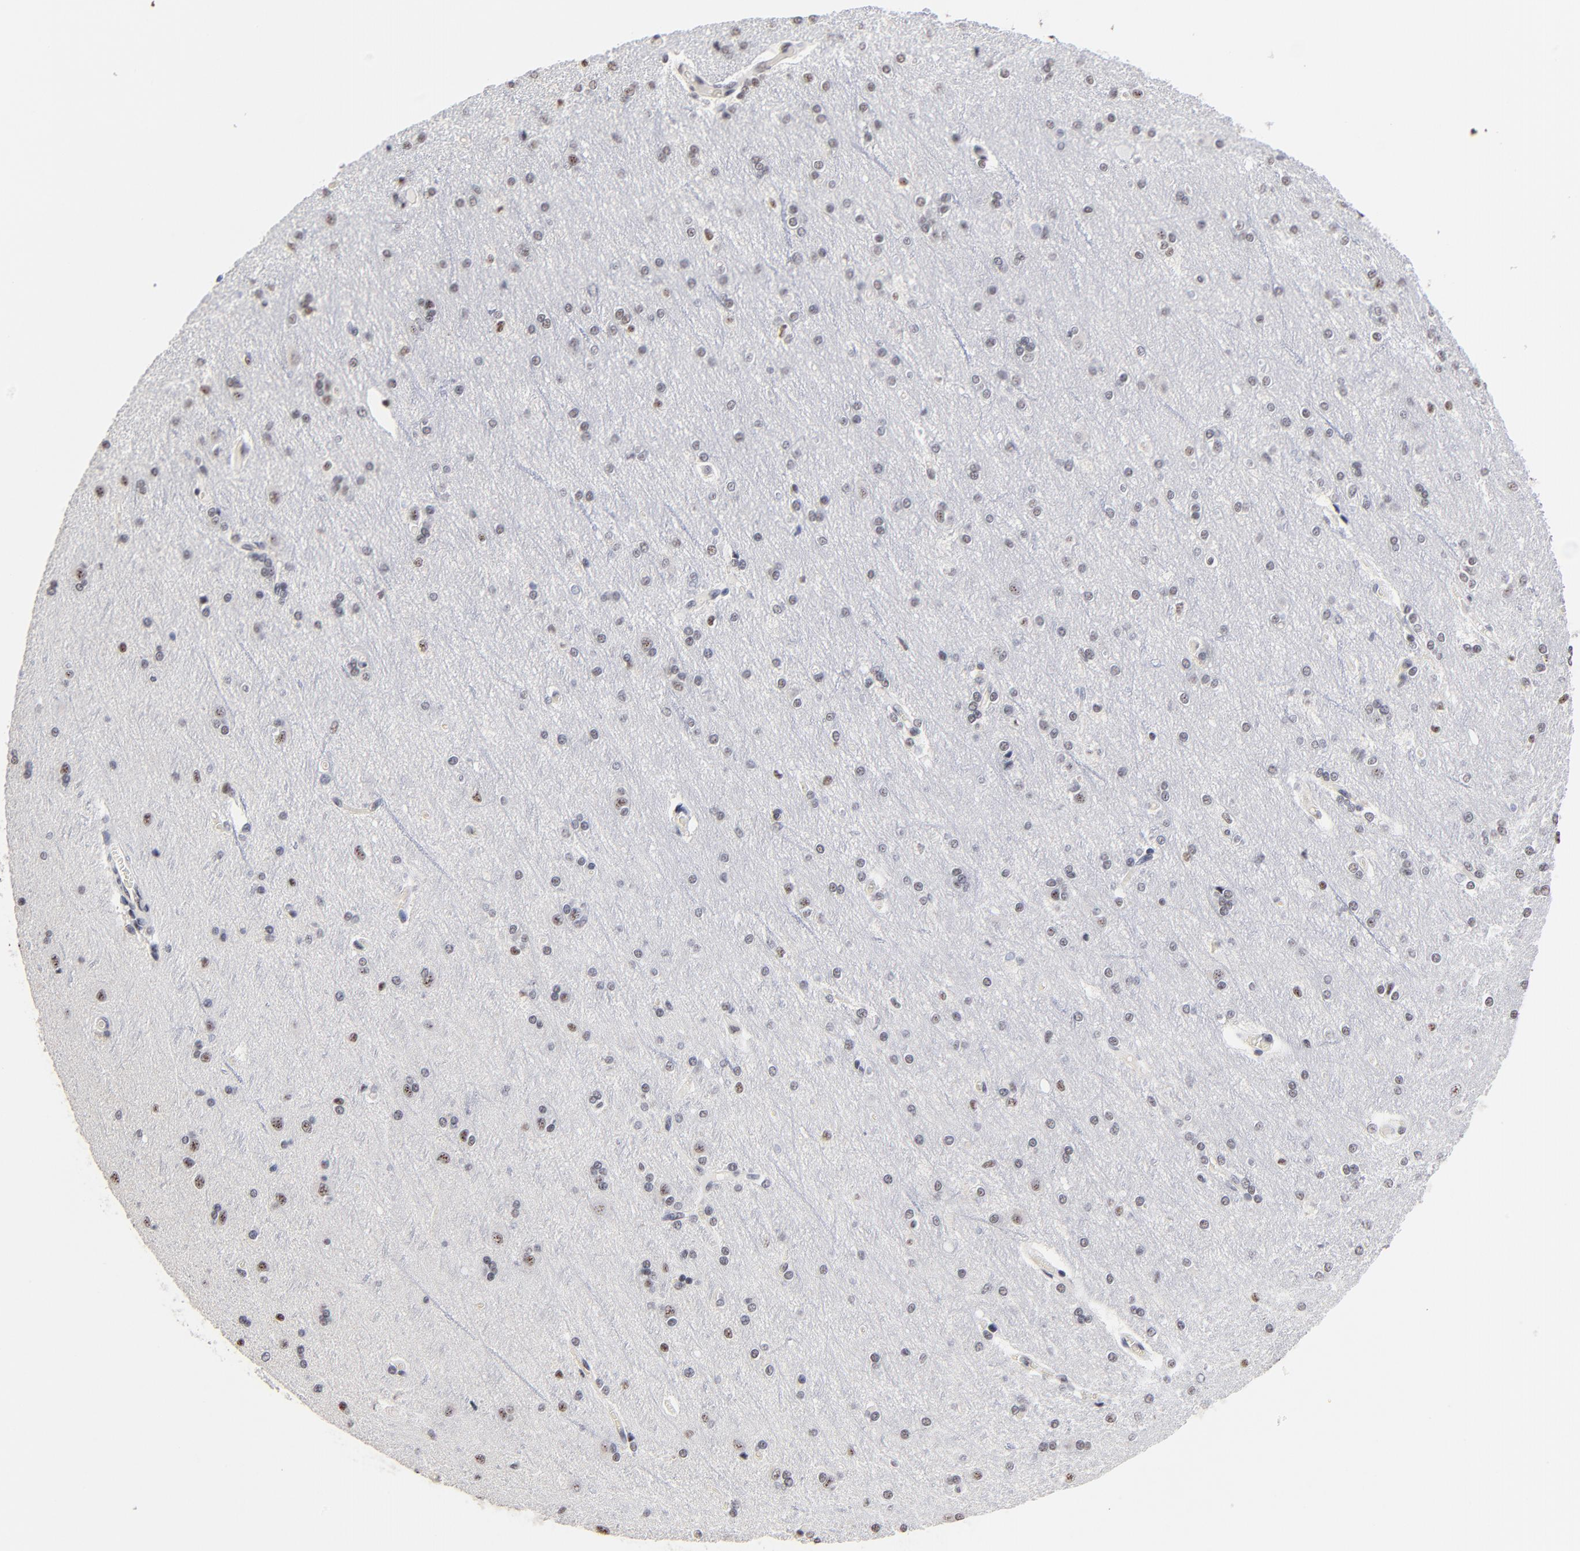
{"staining": {"intensity": "weak", "quantity": "25%-75%", "location": "nuclear"}, "tissue": "cerebral cortex", "cell_type": "Endothelial cells", "image_type": "normal", "snomed": [{"axis": "morphology", "description": "Normal tissue, NOS"}, {"axis": "topography", "description": "Cerebral cortex"}], "caption": "Cerebral cortex stained with immunohistochemistry demonstrates weak nuclear staining in approximately 25%-75% of endothelial cells.", "gene": "MBD4", "patient": {"sex": "female", "age": 54}}